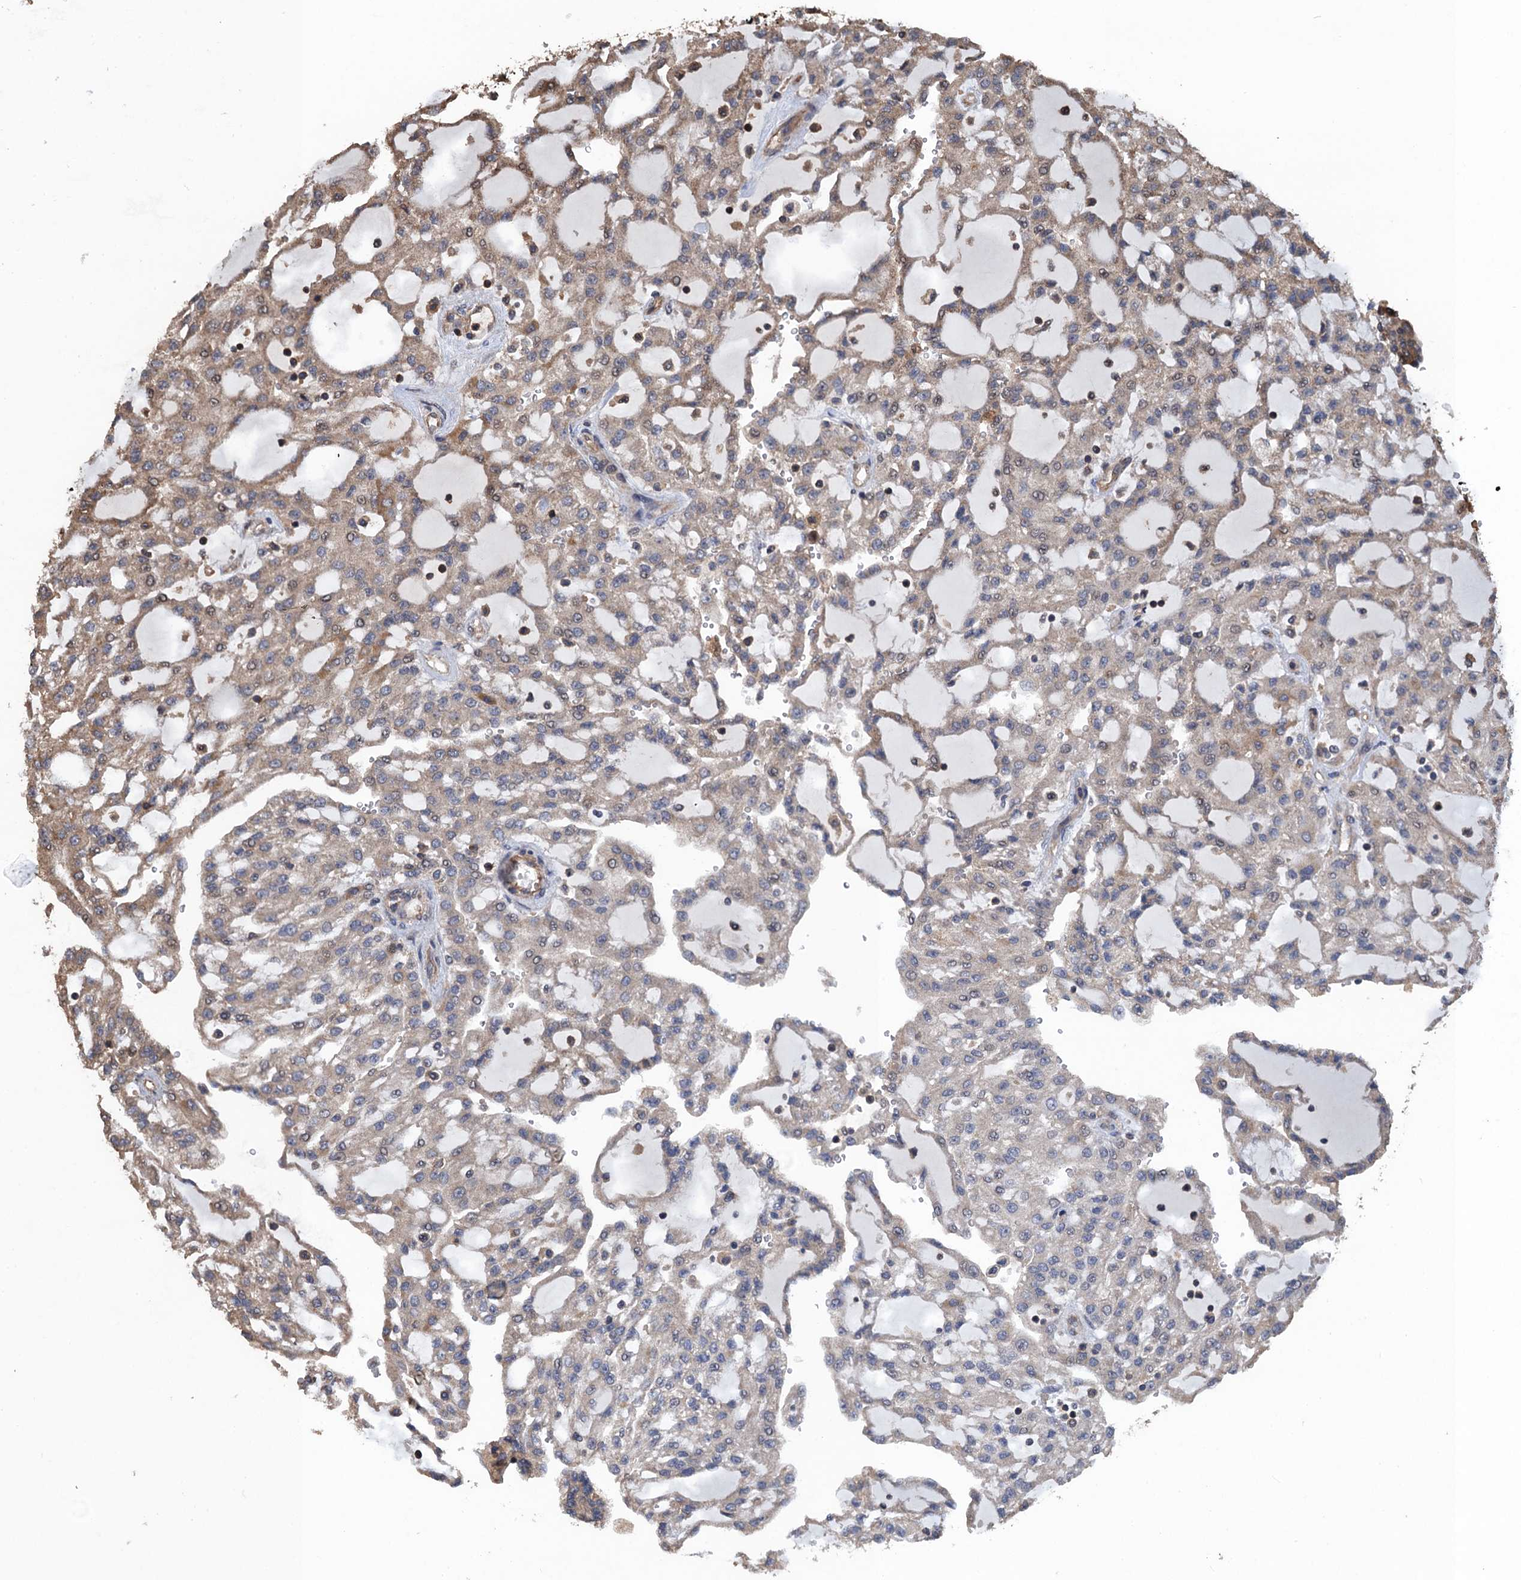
{"staining": {"intensity": "weak", "quantity": "25%-75%", "location": "cytoplasmic/membranous"}, "tissue": "renal cancer", "cell_type": "Tumor cells", "image_type": "cancer", "snomed": [{"axis": "morphology", "description": "Adenocarcinoma, NOS"}, {"axis": "topography", "description": "Kidney"}], "caption": "The image demonstrates a brown stain indicating the presence of a protein in the cytoplasmic/membranous of tumor cells in renal cancer (adenocarcinoma).", "gene": "PPP4R1", "patient": {"sex": "male", "age": 63}}